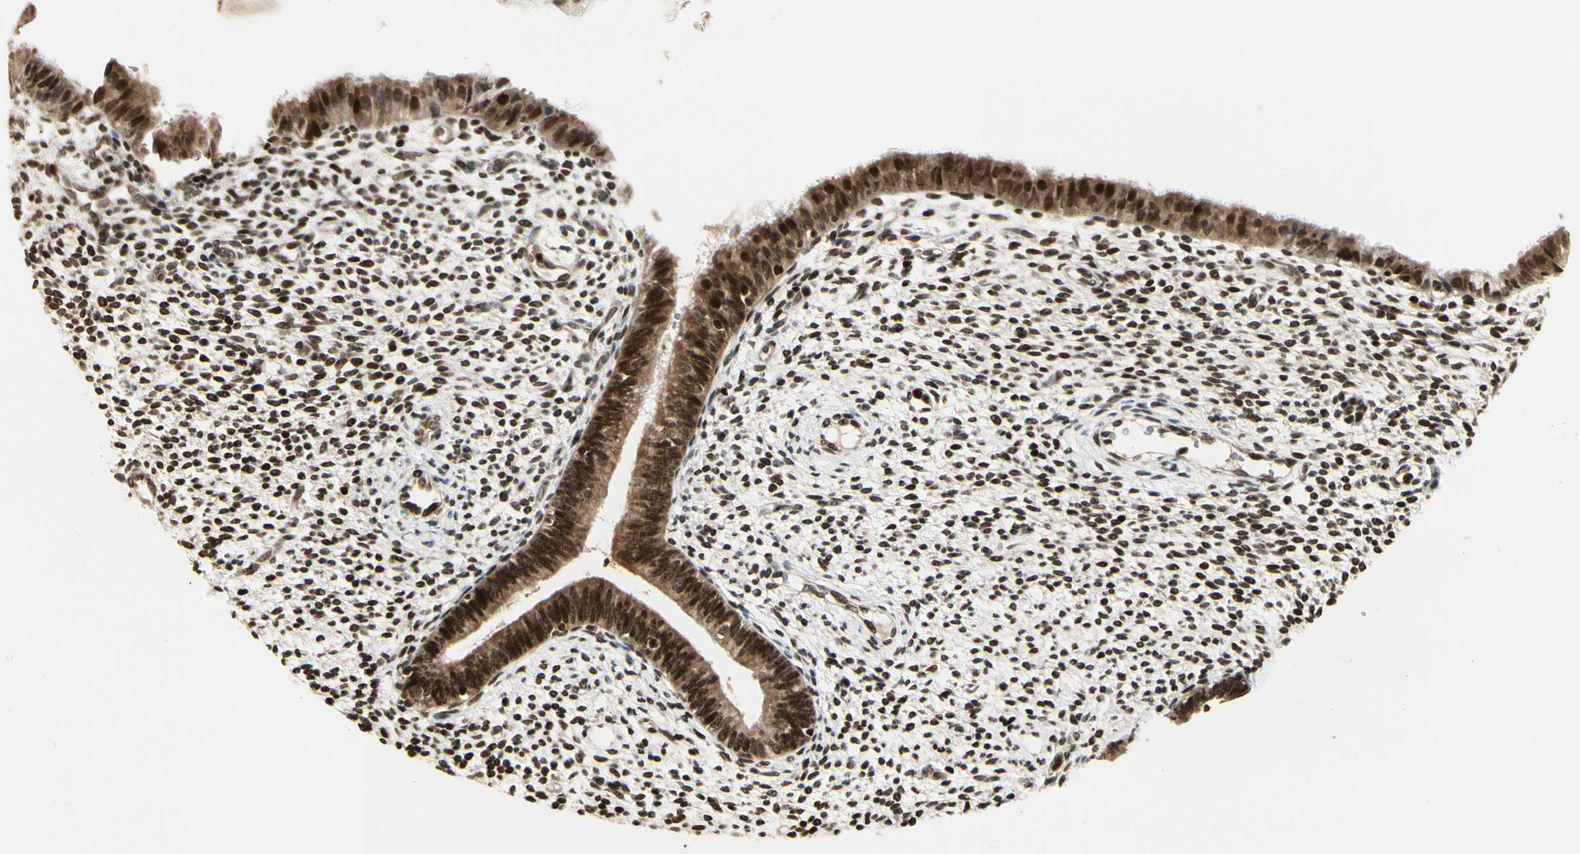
{"staining": {"intensity": "strong", "quantity": ">75%", "location": "nuclear"}, "tissue": "endometrium", "cell_type": "Cells in endometrial stroma", "image_type": "normal", "snomed": [{"axis": "morphology", "description": "Normal tissue, NOS"}, {"axis": "topography", "description": "Endometrium"}], "caption": "Endometrium stained with IHC reveals strong nuclear staining in about >75% of cells in endometrial stroma.", "gene": "TSHZ3", "patient": {"sex": "female", "age": 61}}